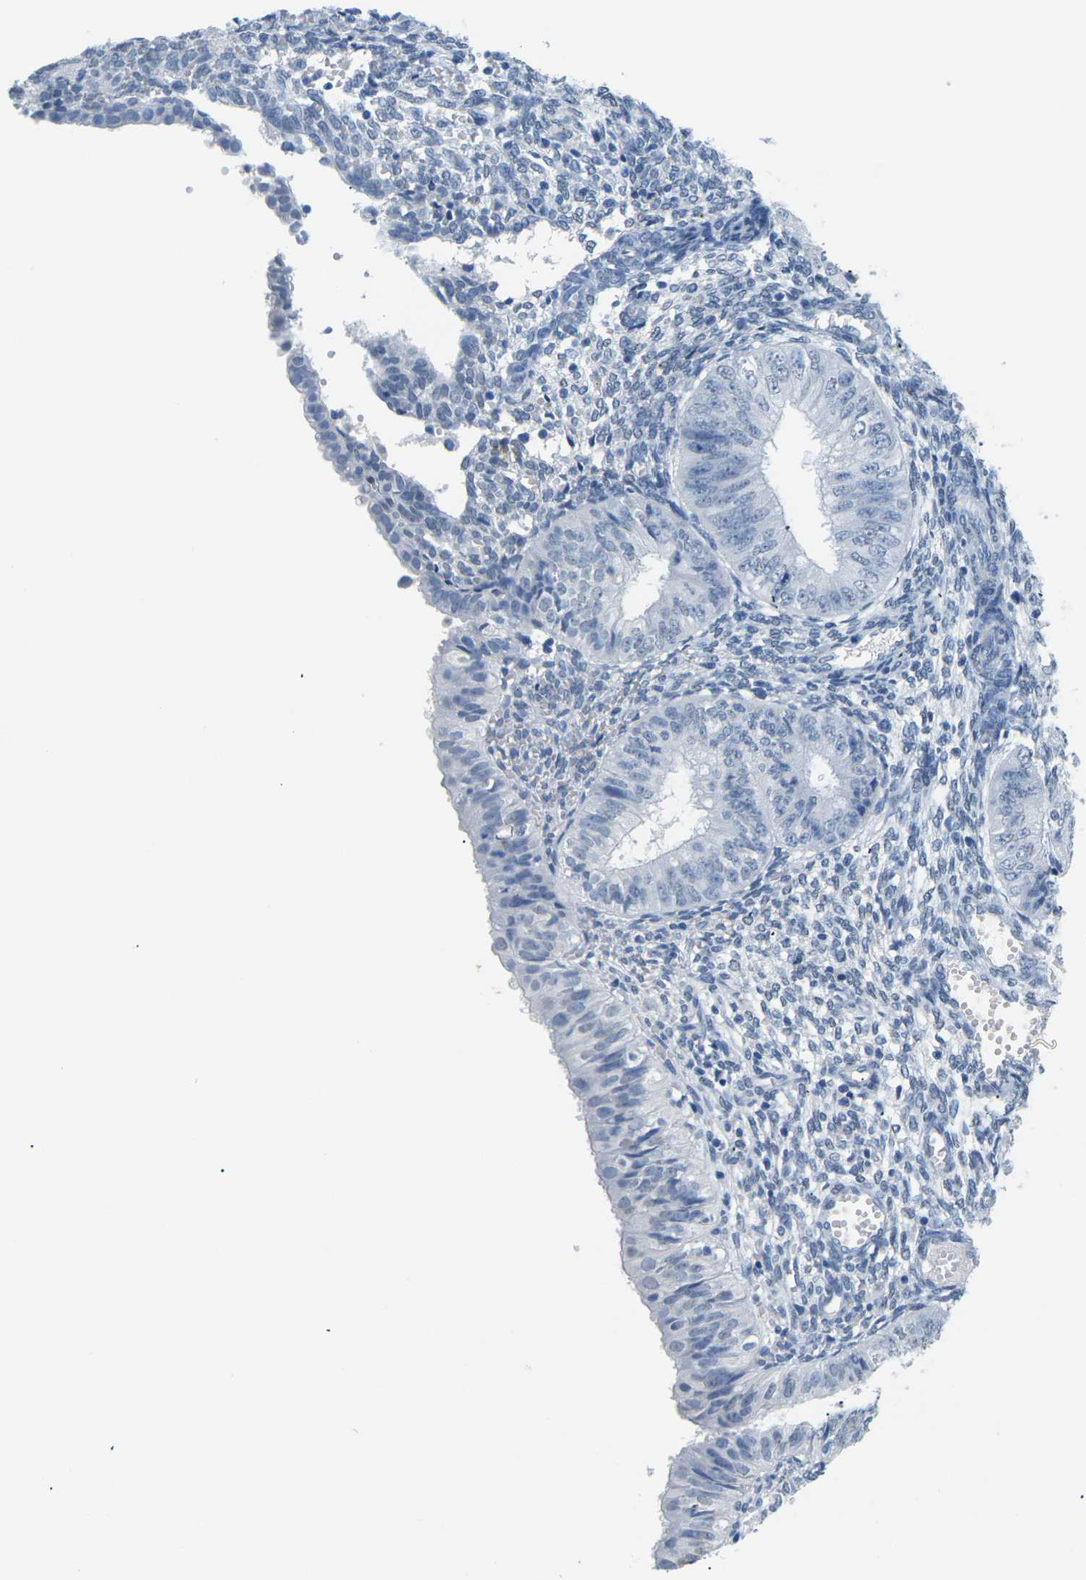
{"staining": {"intensity": "negative", "quantity": "none", "location": "none"}, "tissue": "endometrial cancer", "cell_type": "Tumor cells", "image_type": "cancer", "snomed": [{"axis": "morphology", "description": "Normal tissue, NOS"}, {"axis": "morphology", "description": "Adenocarcinoma, NOS"}, {"axis": "topography", "description": "Endometrium"}], "caption": "Tumor cells show no significant protein staining in adenocarcinoma (endometrial). Nuclei are stained in blue.", "gene": "CTAG1A", "patient": {"sex": "female", "age": 53}}